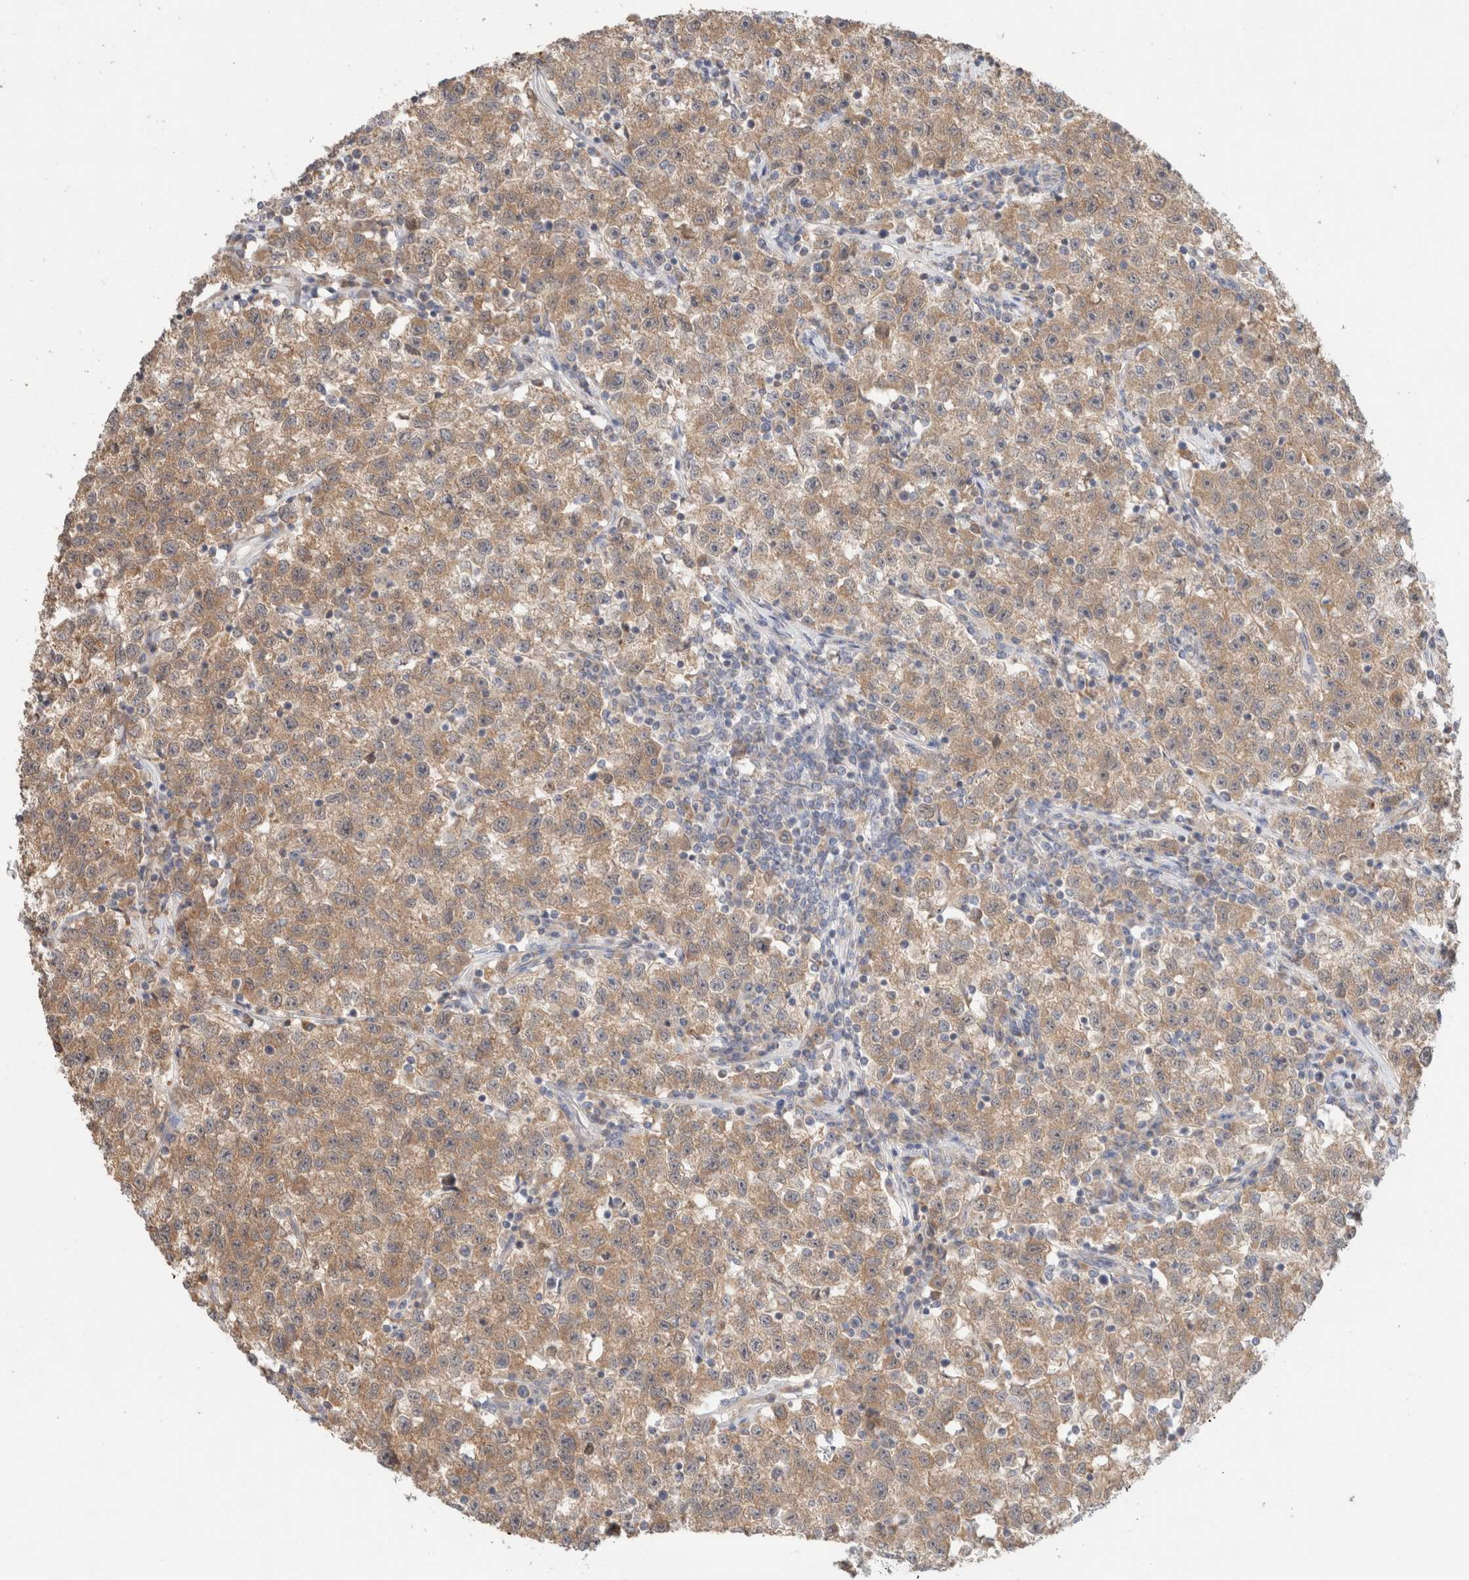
{"staining": {"intensity": "weak", "quantity": ">75%", "location": "cytoplasmic/membranous"}, "tissue": "testis cancer", "cell_type": "Tumor cells", "image_type": "cancer", "snomed": [{"axis": "morphology", "description": "Seminoma, NOS"}, {"axis": "topography", "description": "Testis"}], "caption": "High-power microscopy captured an IHC micrograph of seminoma (testis), revealing weak cytoplasmic/membranous positivity in approximately >75% of tumor cells. The protein of interest is stained brown, and the nuclei are stained in blue (DAB IHC with brightfield microscopy, high magnification).", "gene": "CA13", "patient": {"sex": "male", "age": 22}}